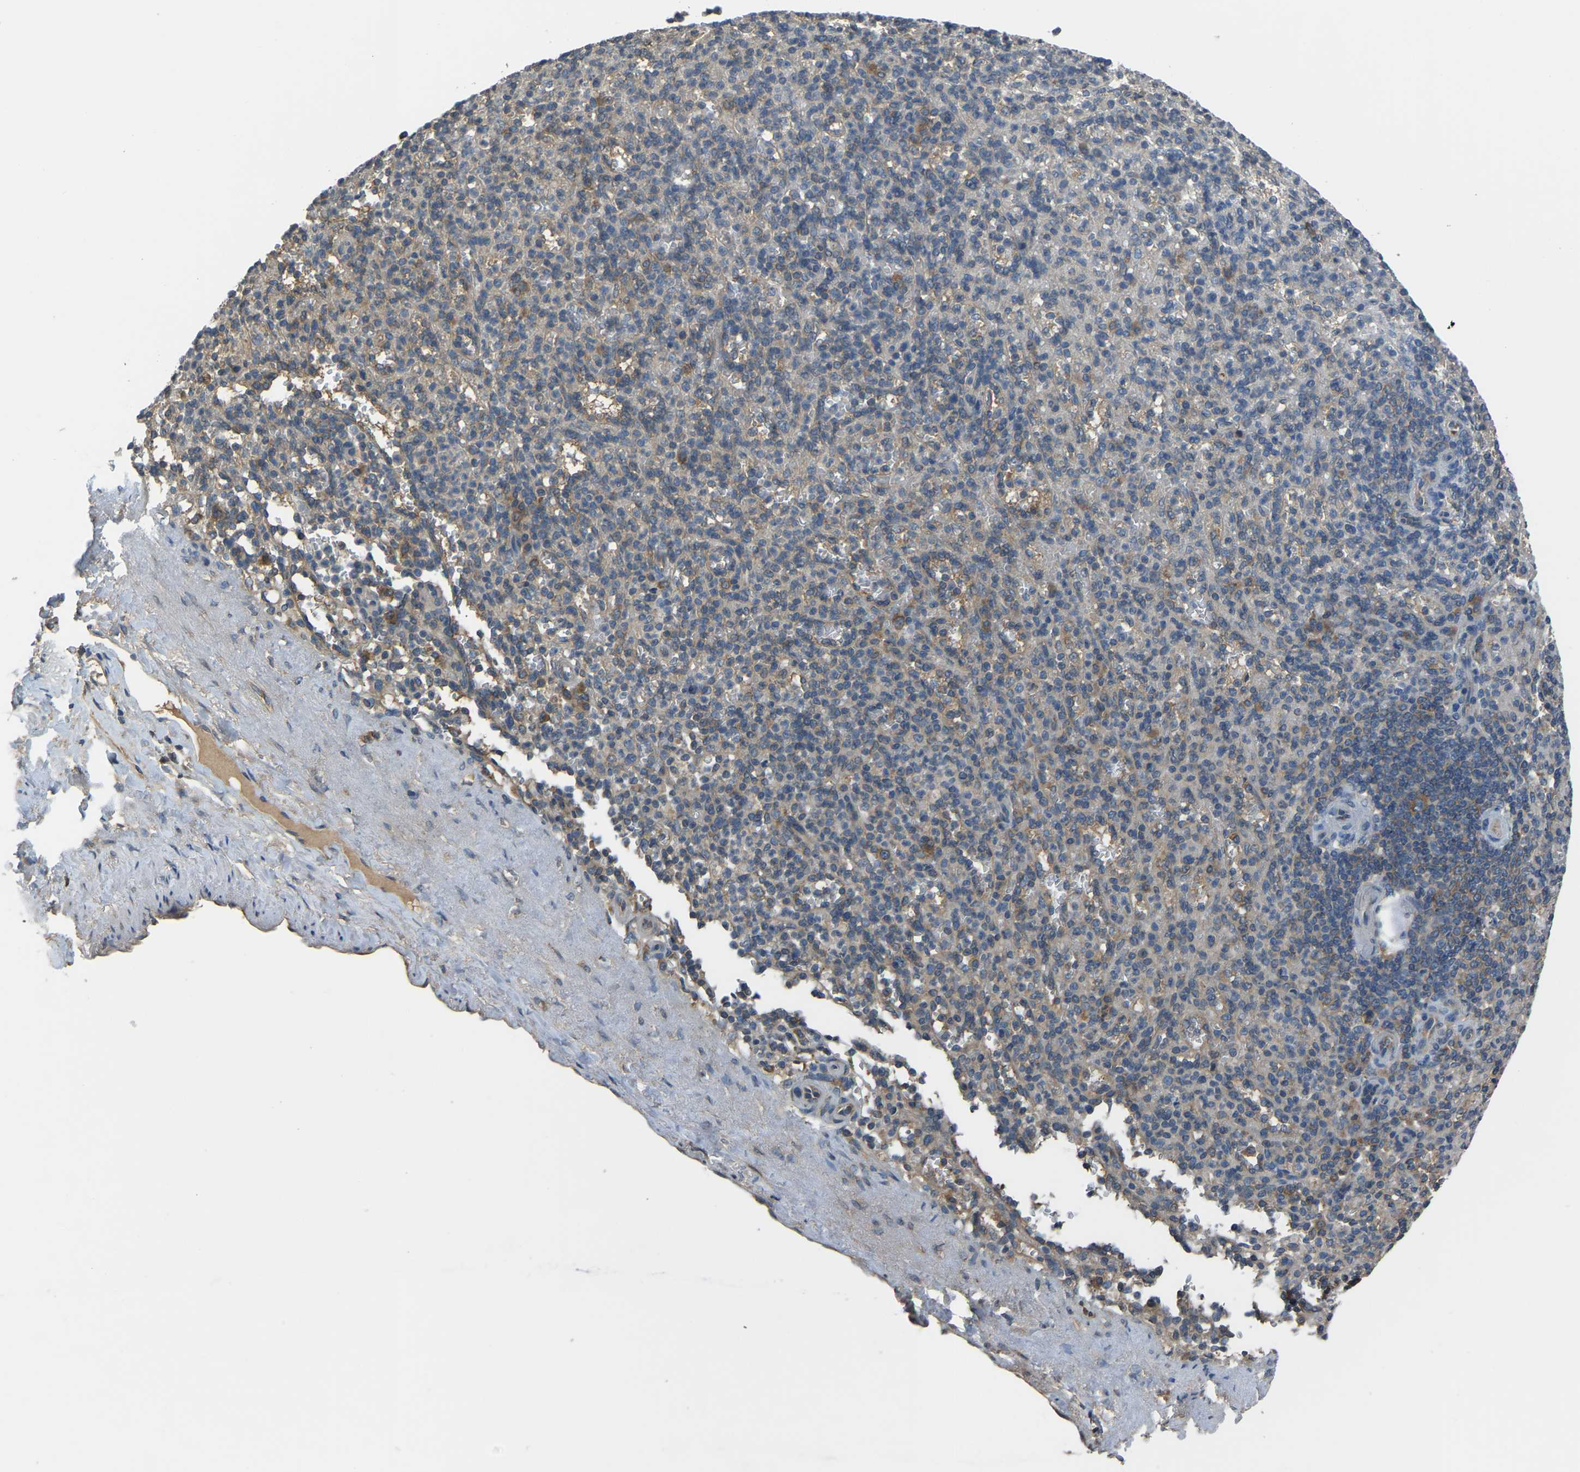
{"staining": {"intensity": "moderate", "quantity": "25%-75%", "location": "cytoplasmic/membranous"}, "tissue": "spleen", "cell_type": "Cells in red pulp", "image_type": "normal", "snomed": [{"axis": "morphology", "description": "Normal tissue, NOS"}, {"axis": "topography", "description": "Spleen"}], "caption": "The micrograph exhibits a brown stain indicating the presence of a protein in the cytoplasmic/membranous of cells in red pulp in spleen. Ihc stains the protein in brown and the nuclei are stained blue.", "gene": "AIMP1", "patient": {"sex": "female", "age": 74}}